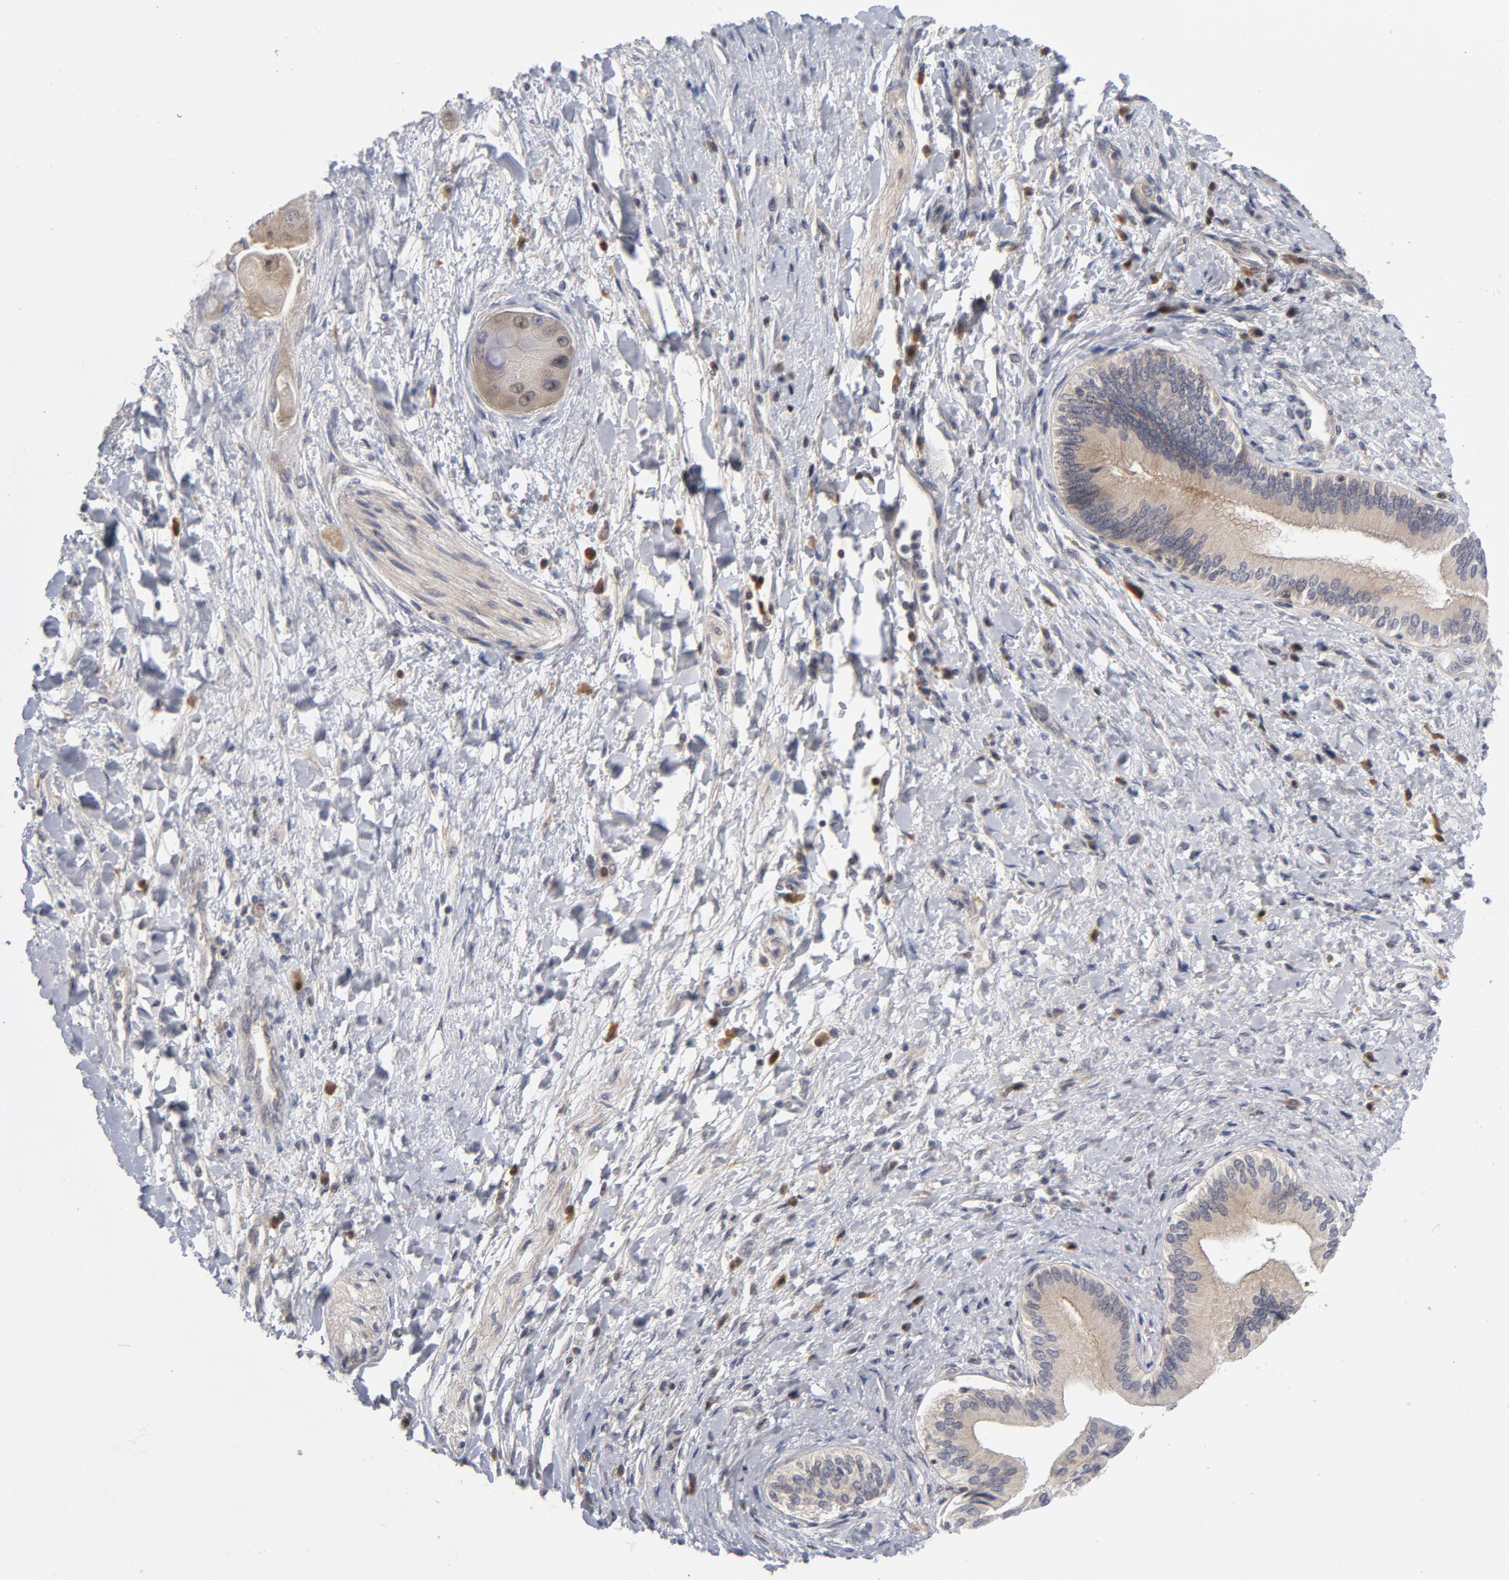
{"staining": {"intensity": "negative", "quantity": "none", "location": "none"}, "tissue": "adipose tissue", "cell_type": "Adipocytes", "image_type": "normal", "snomed": [{"axis": "morphology", "description": "Normal tissue, NOS"}, {"axis": "morphology", "description": "Cholangiocarcinoma"}, {"axis": "topography", "description": "Liver"}, {"axis": "topography", "description": "Peripheral nerve tissue"}], "caption": "DAB immunohistochemical staining of normal human adipose tissue demonstrates no significant staining in adipocytes. (DAB immunohistochemistry visualized using brightfield microscopy, high magnification).", "gene": "TRADD", "patient": {"sex": "male", "age": 50}}